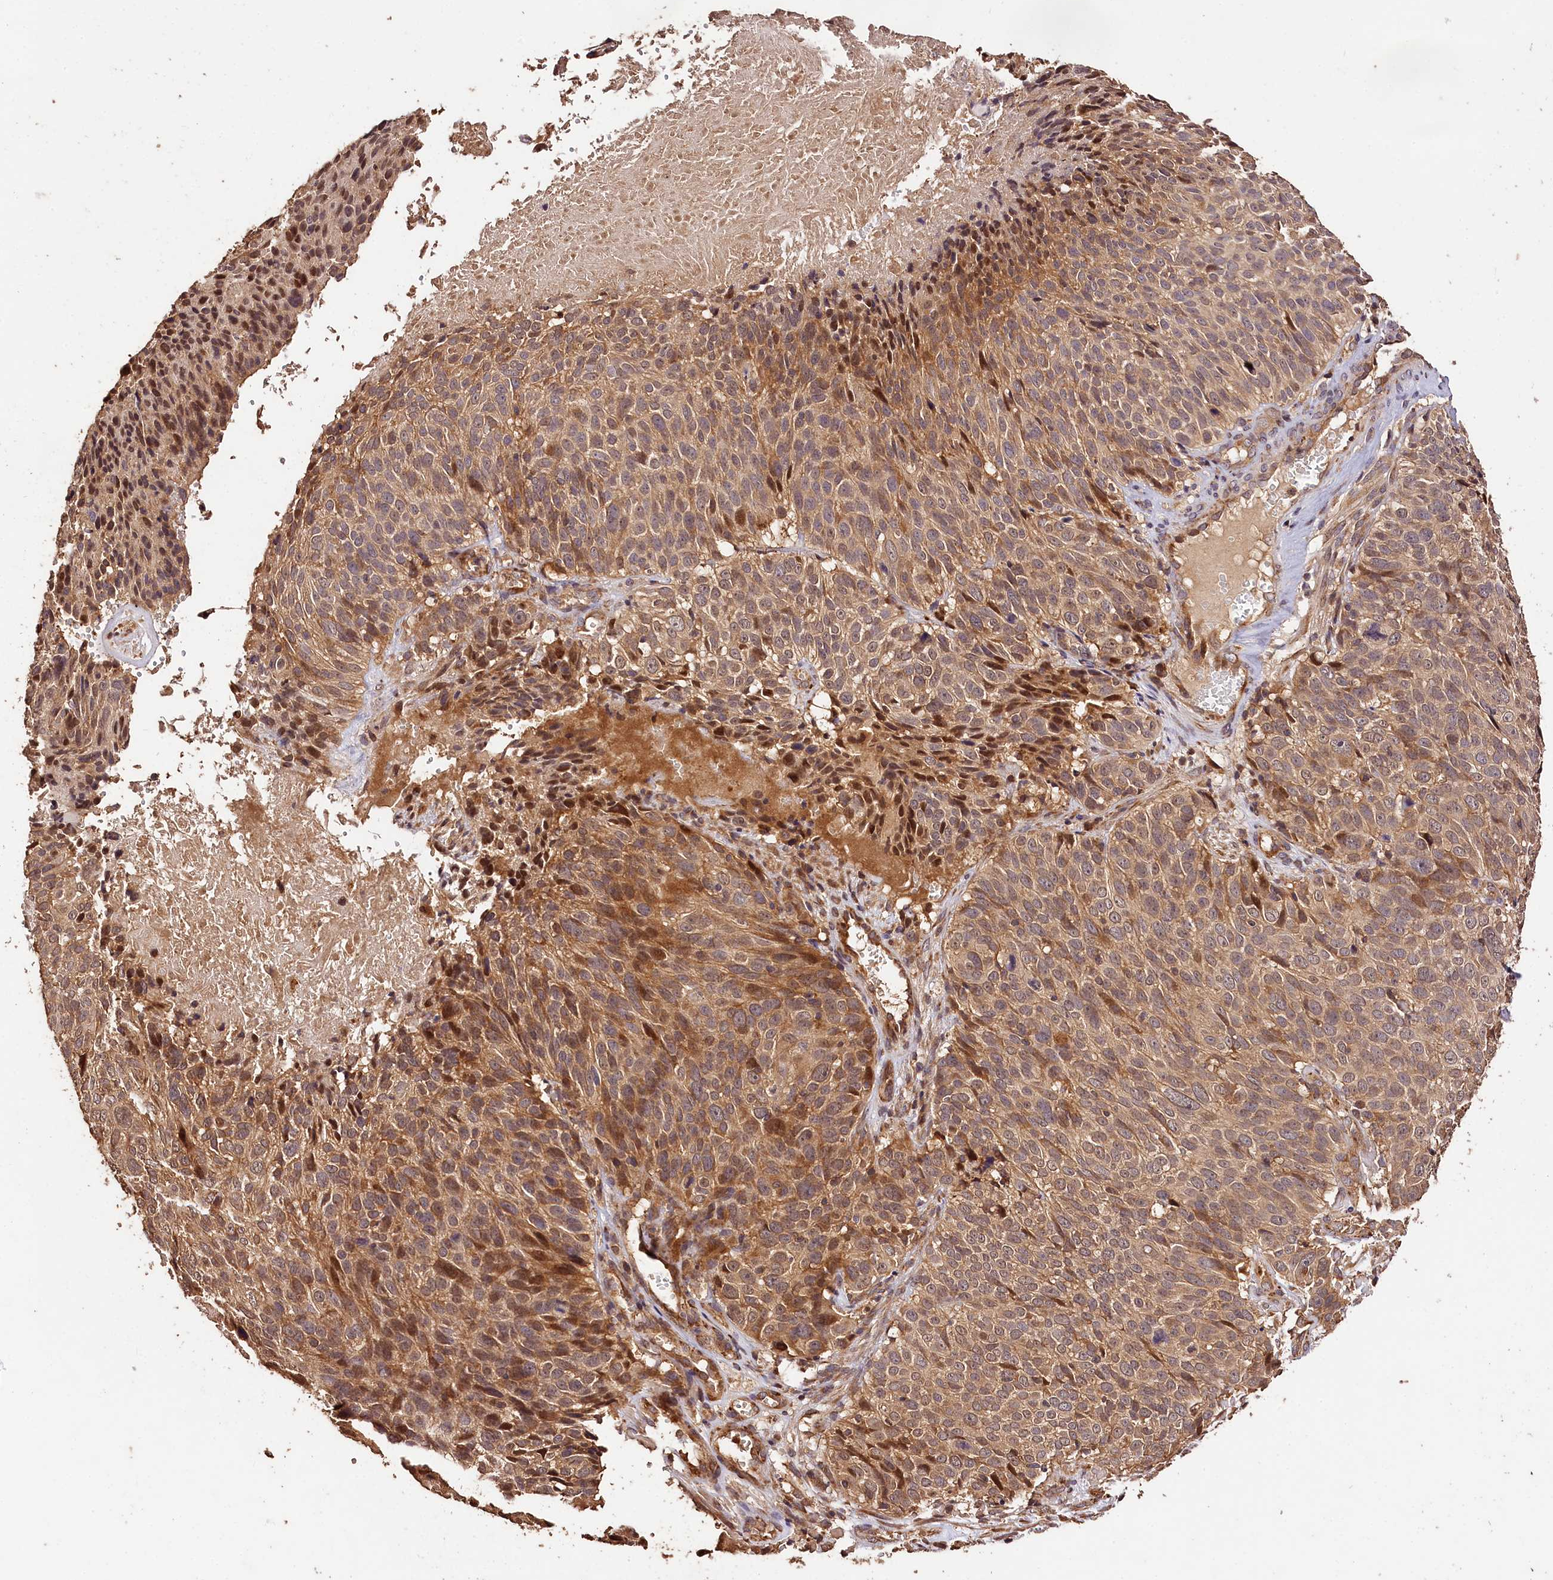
{"staining": {"intensity": "weak", "quantity": ">75%", "location": "cytoplasmic/membranous"}, "tissue": "cervical cancer", "cell_type": "Tumor cells", "image_type": "cancer", "snomed": [{"axis": "morphology", "description": "Squamous cell carcinoma, NOS"}, {"axis": "topography", "description": "Cervix"}], "caption": "Immunohistochemical staining of human squamous cell carcinoma (cervical) displays low levels of weak cytoplasmic/membranous staining in about >75% of tumor cells. (DAB (3,3'-diaminobenzidine) IHC, brown staining for protein, blue staining for nuclei).", "gene": "KPTN", "patient": {"sex": "female", "age": 74}}